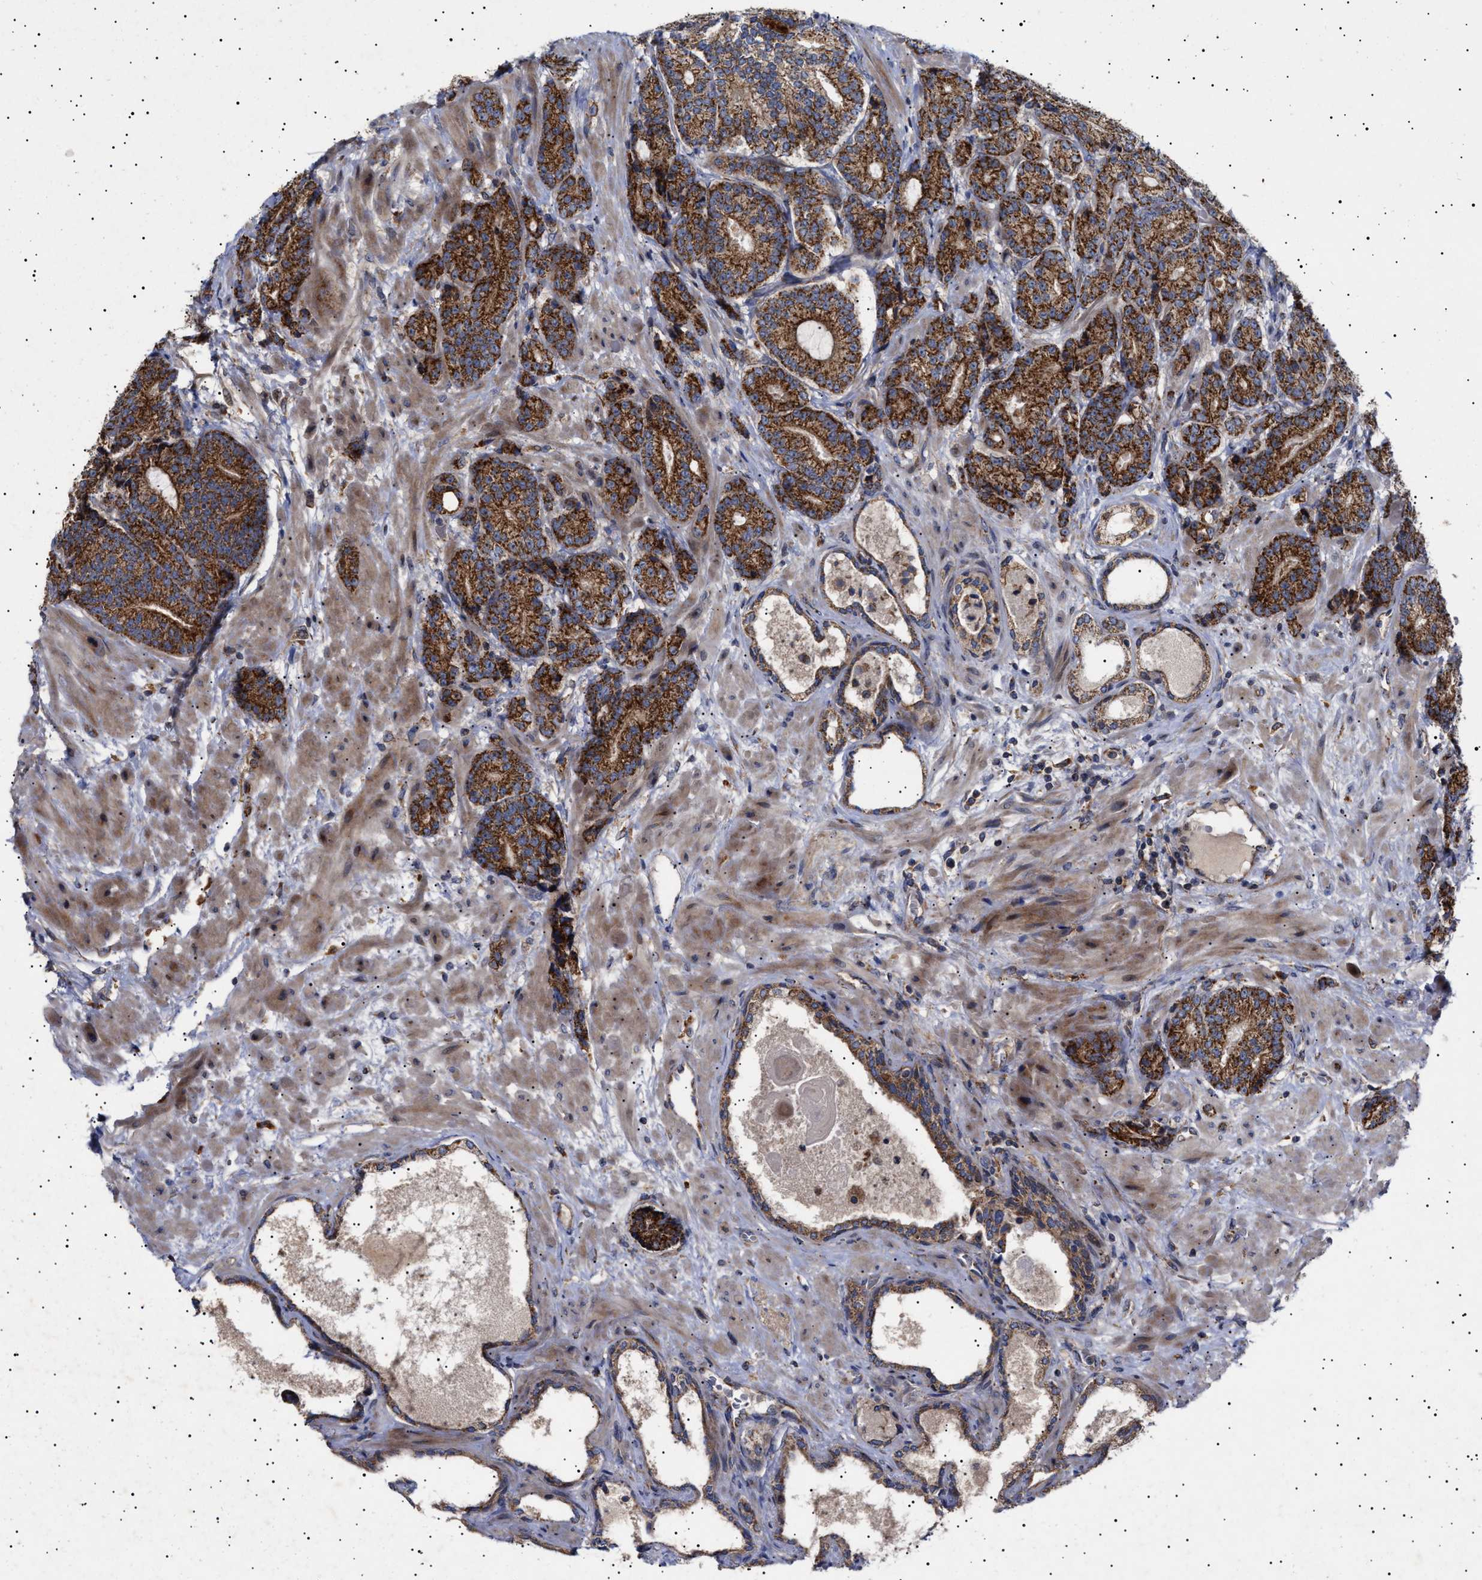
{"staining": {"intensity": "strong", "quantity": ">75%", "location": "cytoplasmic/membranous"}, "tissue": "prostate cancer", "cell_type": "Tumor cells", "image_type": "cancer", "snomed": [{"axis": "morphology", "description": "Adenocarcinoma, High grade"}, {"axis": "topography", "description": "Prostate"}], "caption": "A micrograph of prostate cancer stained for a protein exhibits strong cytoplasmic/membranous brown staining in tumor cells.", "gene": "MRPL10", "patient": {"sex": "male", "age": 61}}